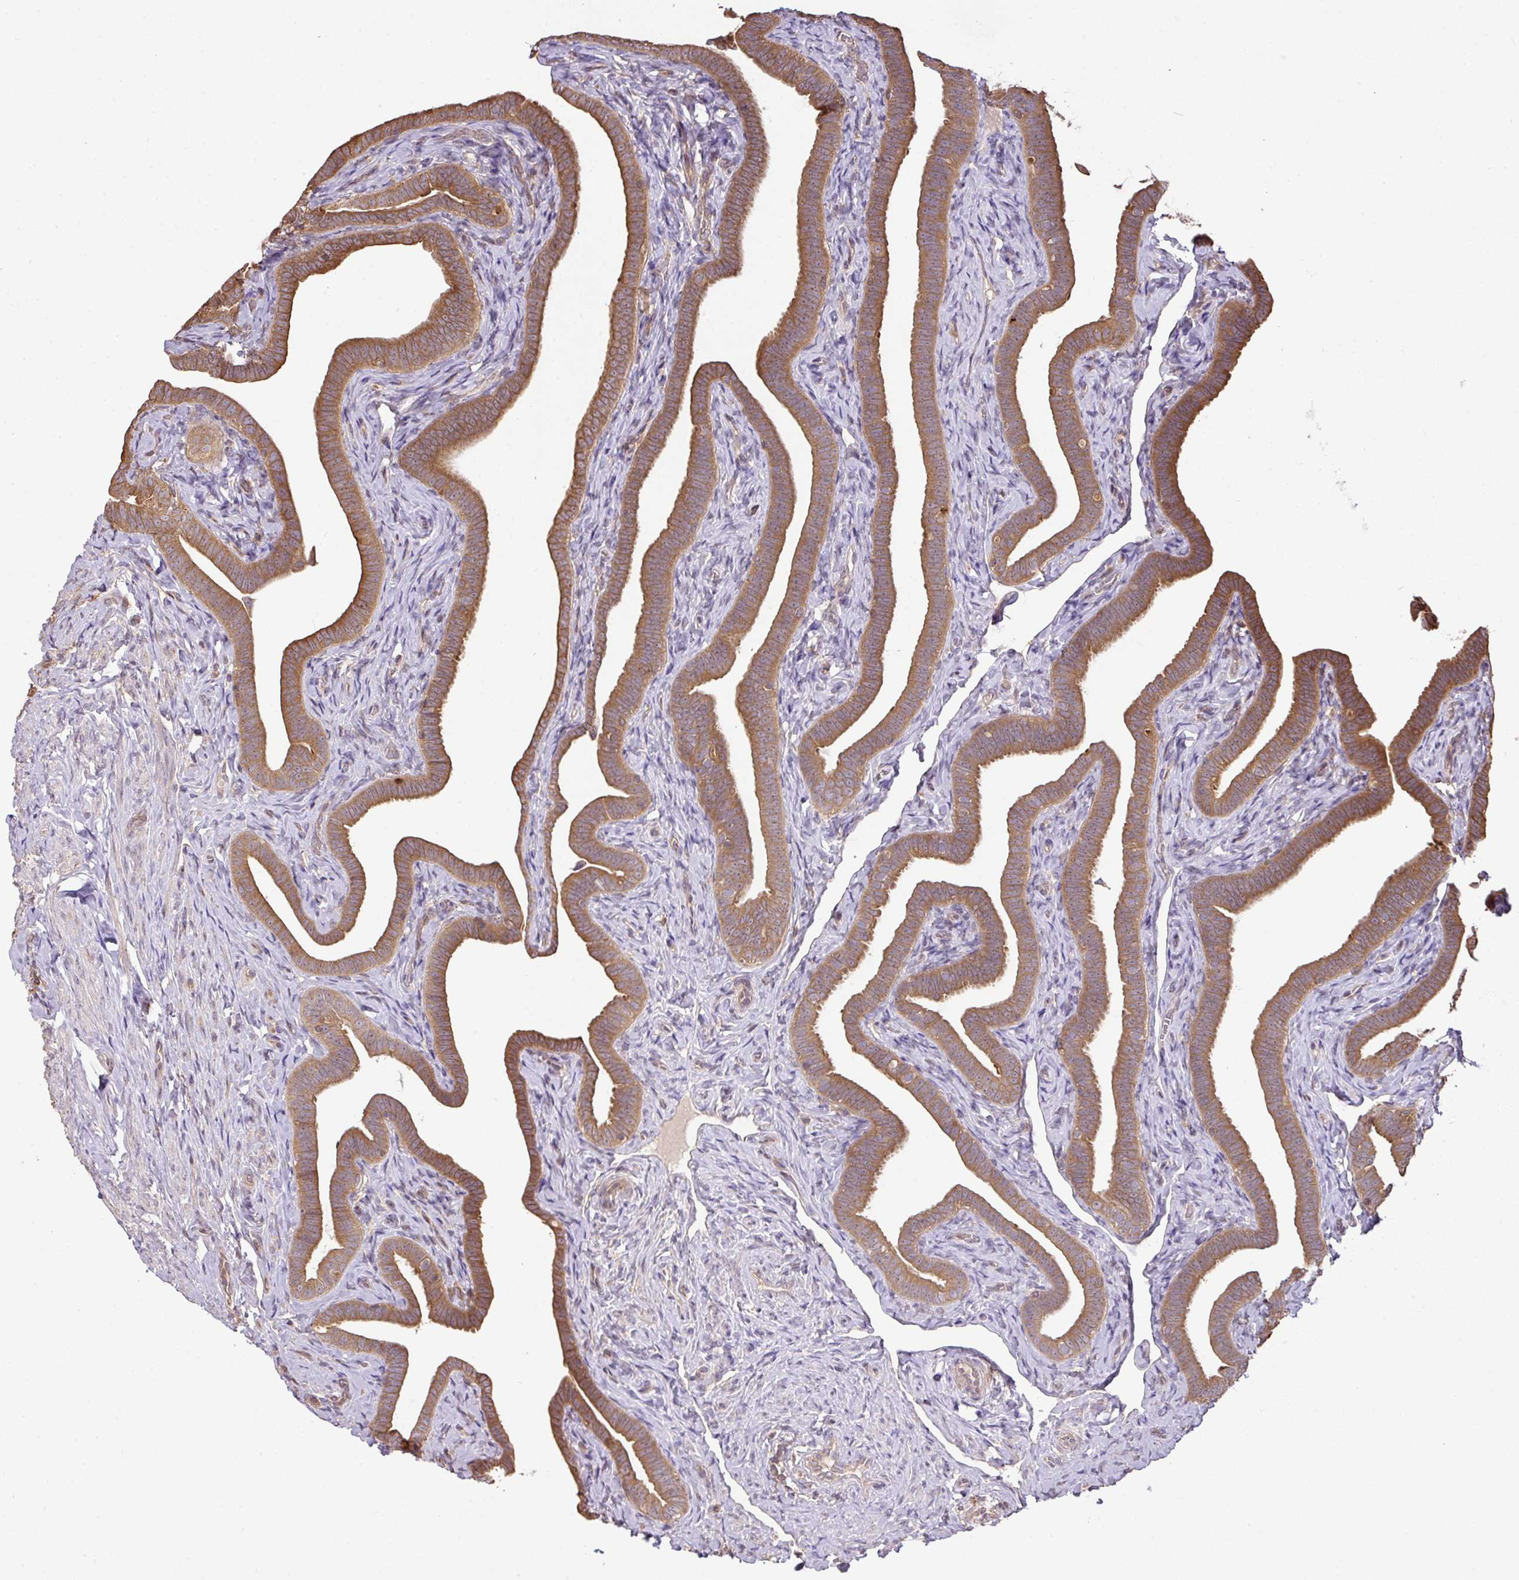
{"staining": {"intensity": "moderate", "quantity": ">75%", "location": "cytoplasmic/membranous"}, "tissue": "fallopian tube", "cell_type": "Glandular cells", "image_type": "normal", "snomed": [{"axis": "morphology", "description": "Normal tissue, NOS"}, {"axis": "topography", "description": "Fallopian tube"}], "caption": "Immunohistochemistry (IHC) (DAB (3,3'-diaminobenzidine)) staining of normal fallopian tube demonstrates moderate cytoplasmic/membranous protein staining in about >75% of glandular cells. The protein is shown in brown color, while the nuclei are stained blue.", "gene": "VENTX", "patient": {"sex": "female", "age": 69}}